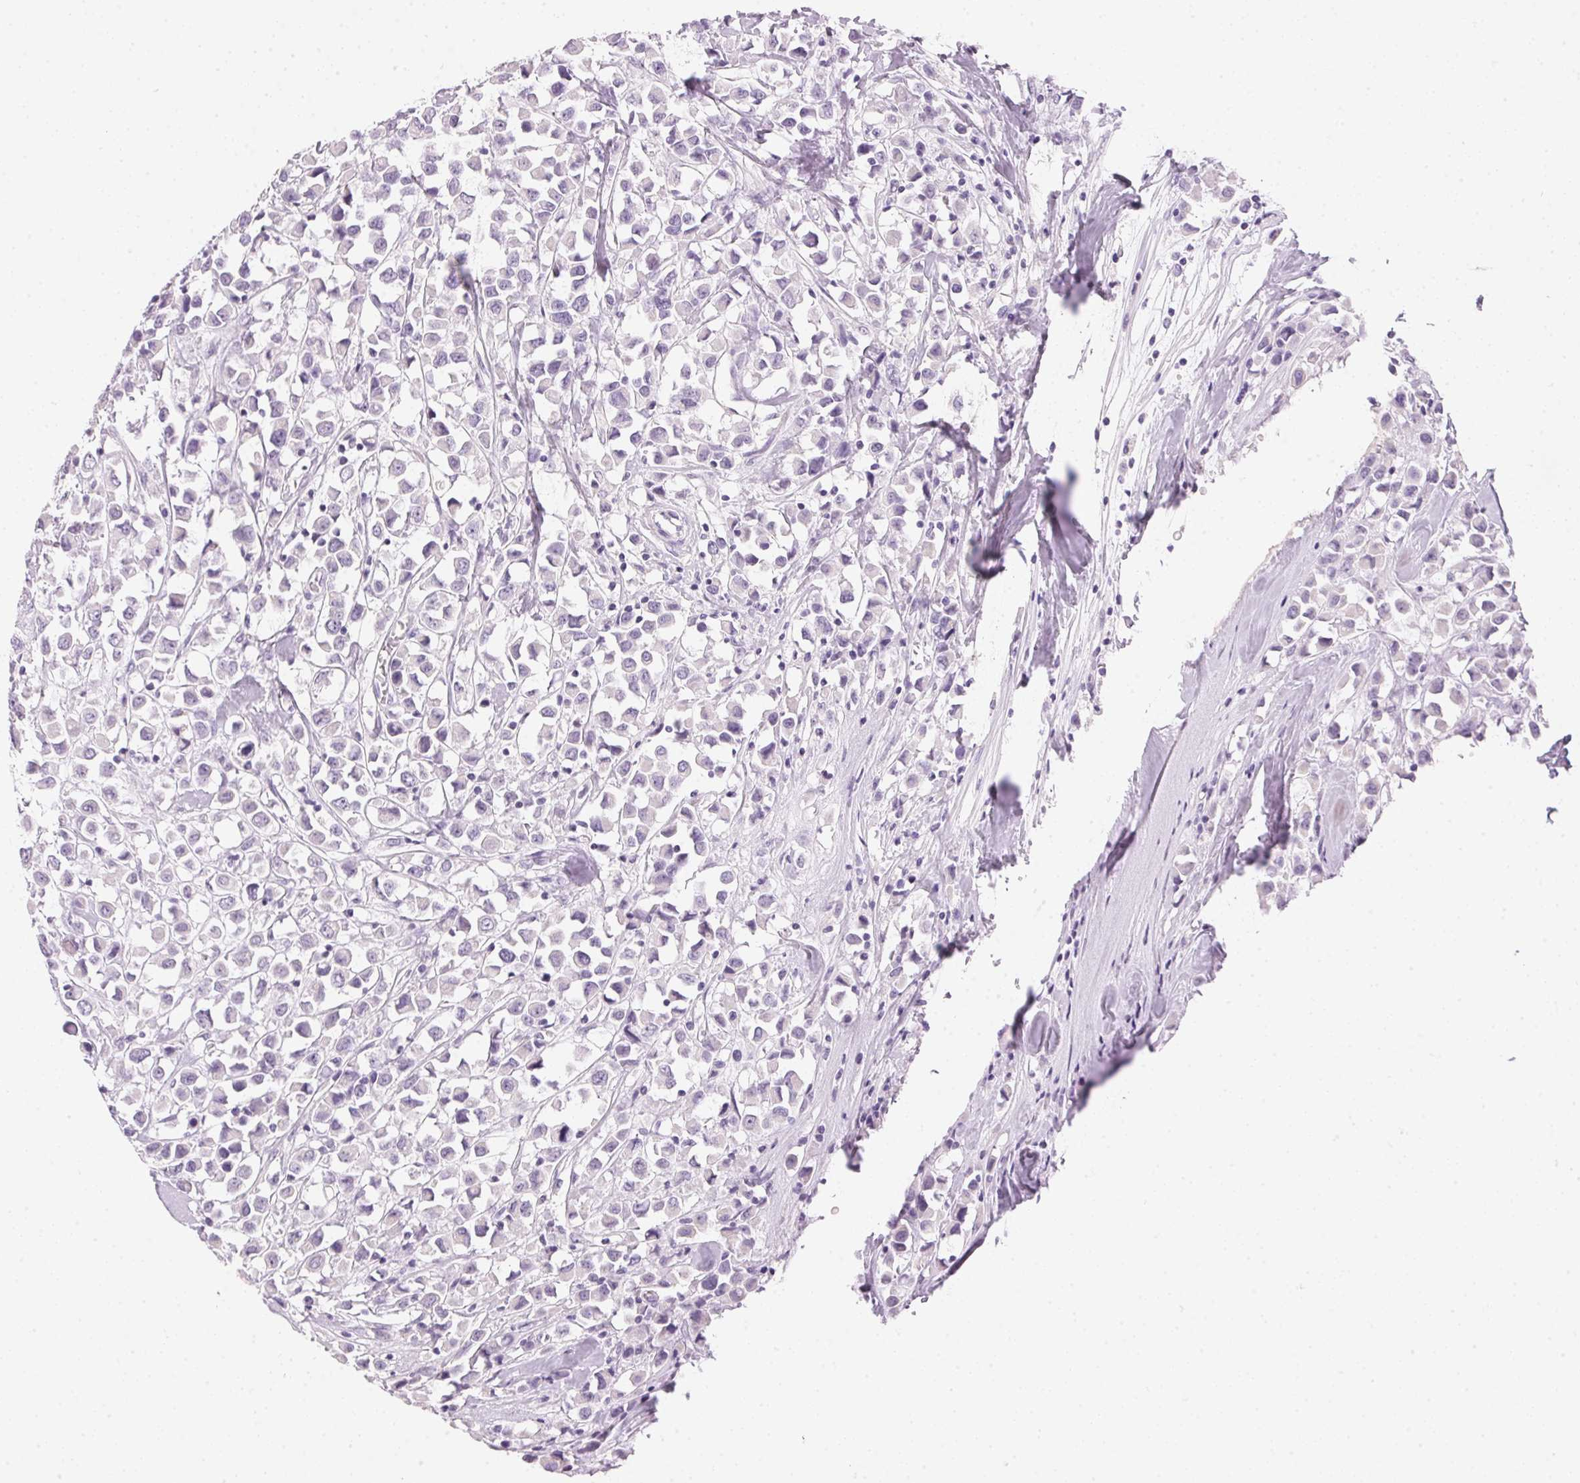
{"staining": {"intensity": "negative", "quantity": "none", "location": "none"}, "tissue": "breast cancer", "cell_type": "Tumor cells", "image_type": "cancer", "snomed": [{"axis": "morphology", "description": "Duct carcinoma"}, {"axis": "topography", "description": "Breast"}], "caption": "Protein analysis of breast cancer (infiltrating ductal carcinoma) shows no significant staining in tumor cells.", "gene": "IGFBP1", "patient": {"sex": "female", "age": 61}}